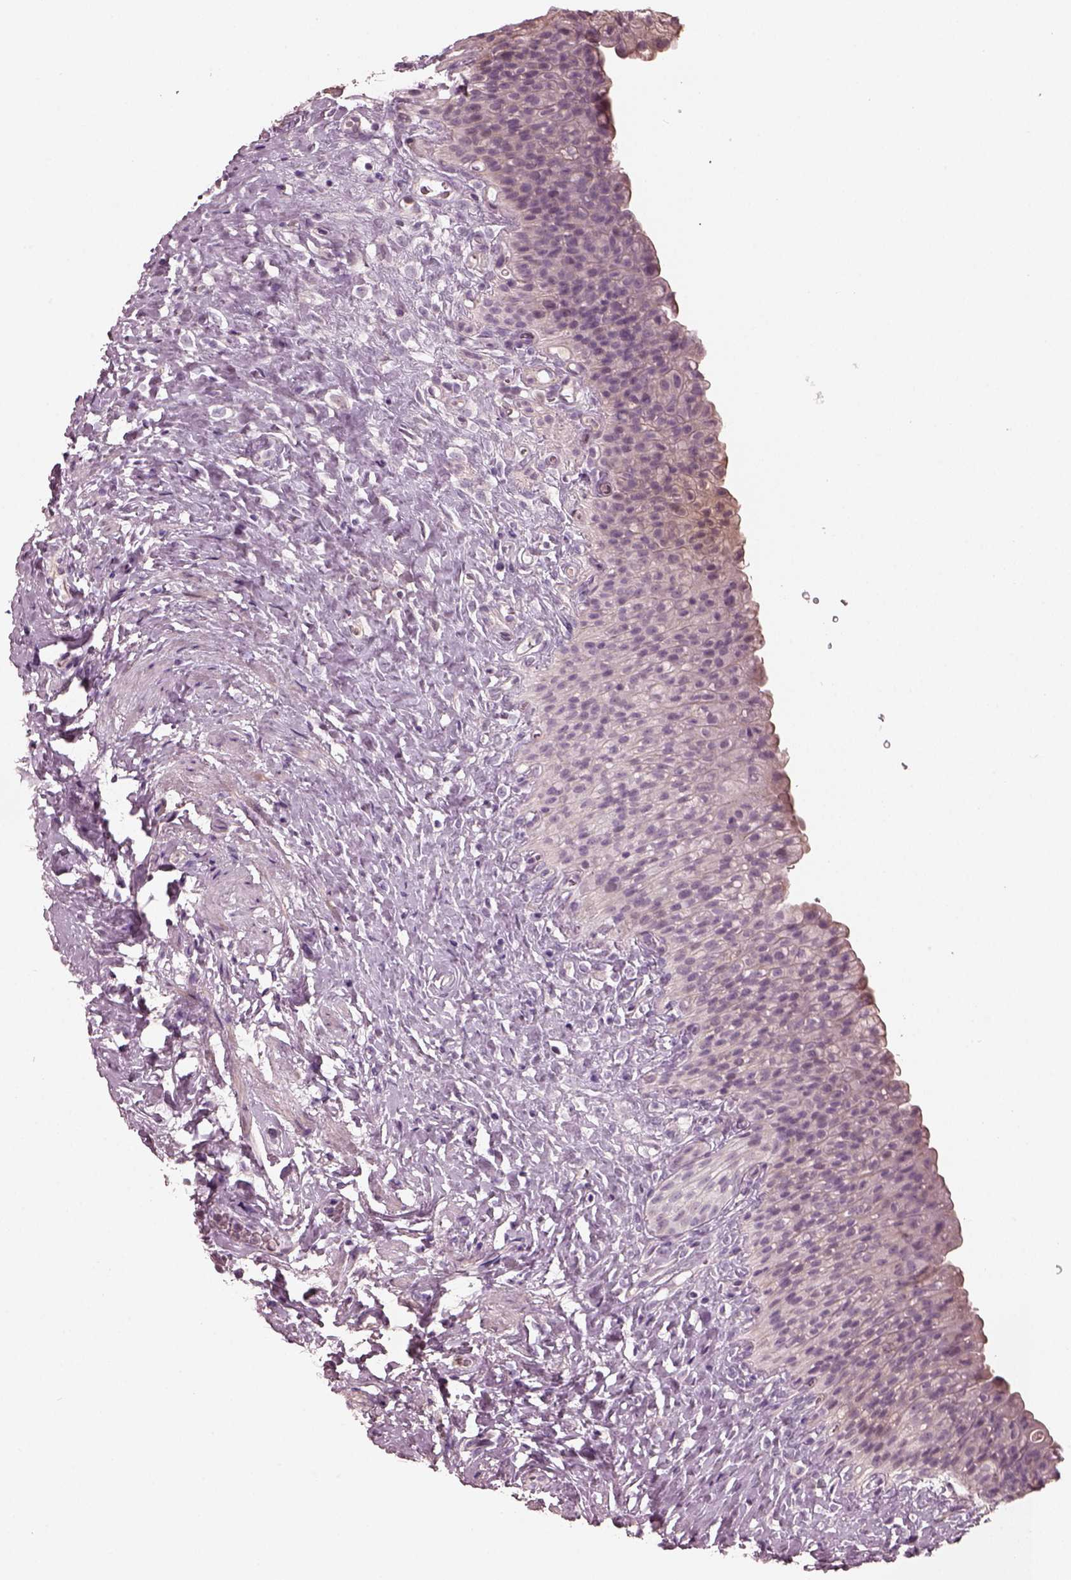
{"staining": {"intensity": "negative", "quantity": "none", "location": "none"}, "tissue": "urinary bladder", "cell_type": "Urothelial cells", "image_type": "normal", "snomed": [{"axis": "morphology", "description": "Normal tissue, NOS"}, {"axis": "topography", "description": "Urinary bladder"}], "caption": "High power microscopy micrograph of an IHC photomicrograph of unremarkable urinary bladder, revealing no significant expression in urothelial cells. (DAB (3,3'-diaminobenzidine) immunohistochemistry (IHC) with hematoxylin counter stain).", "gene": "OPTC", "patient": {"sex": "male", "age": 76}}